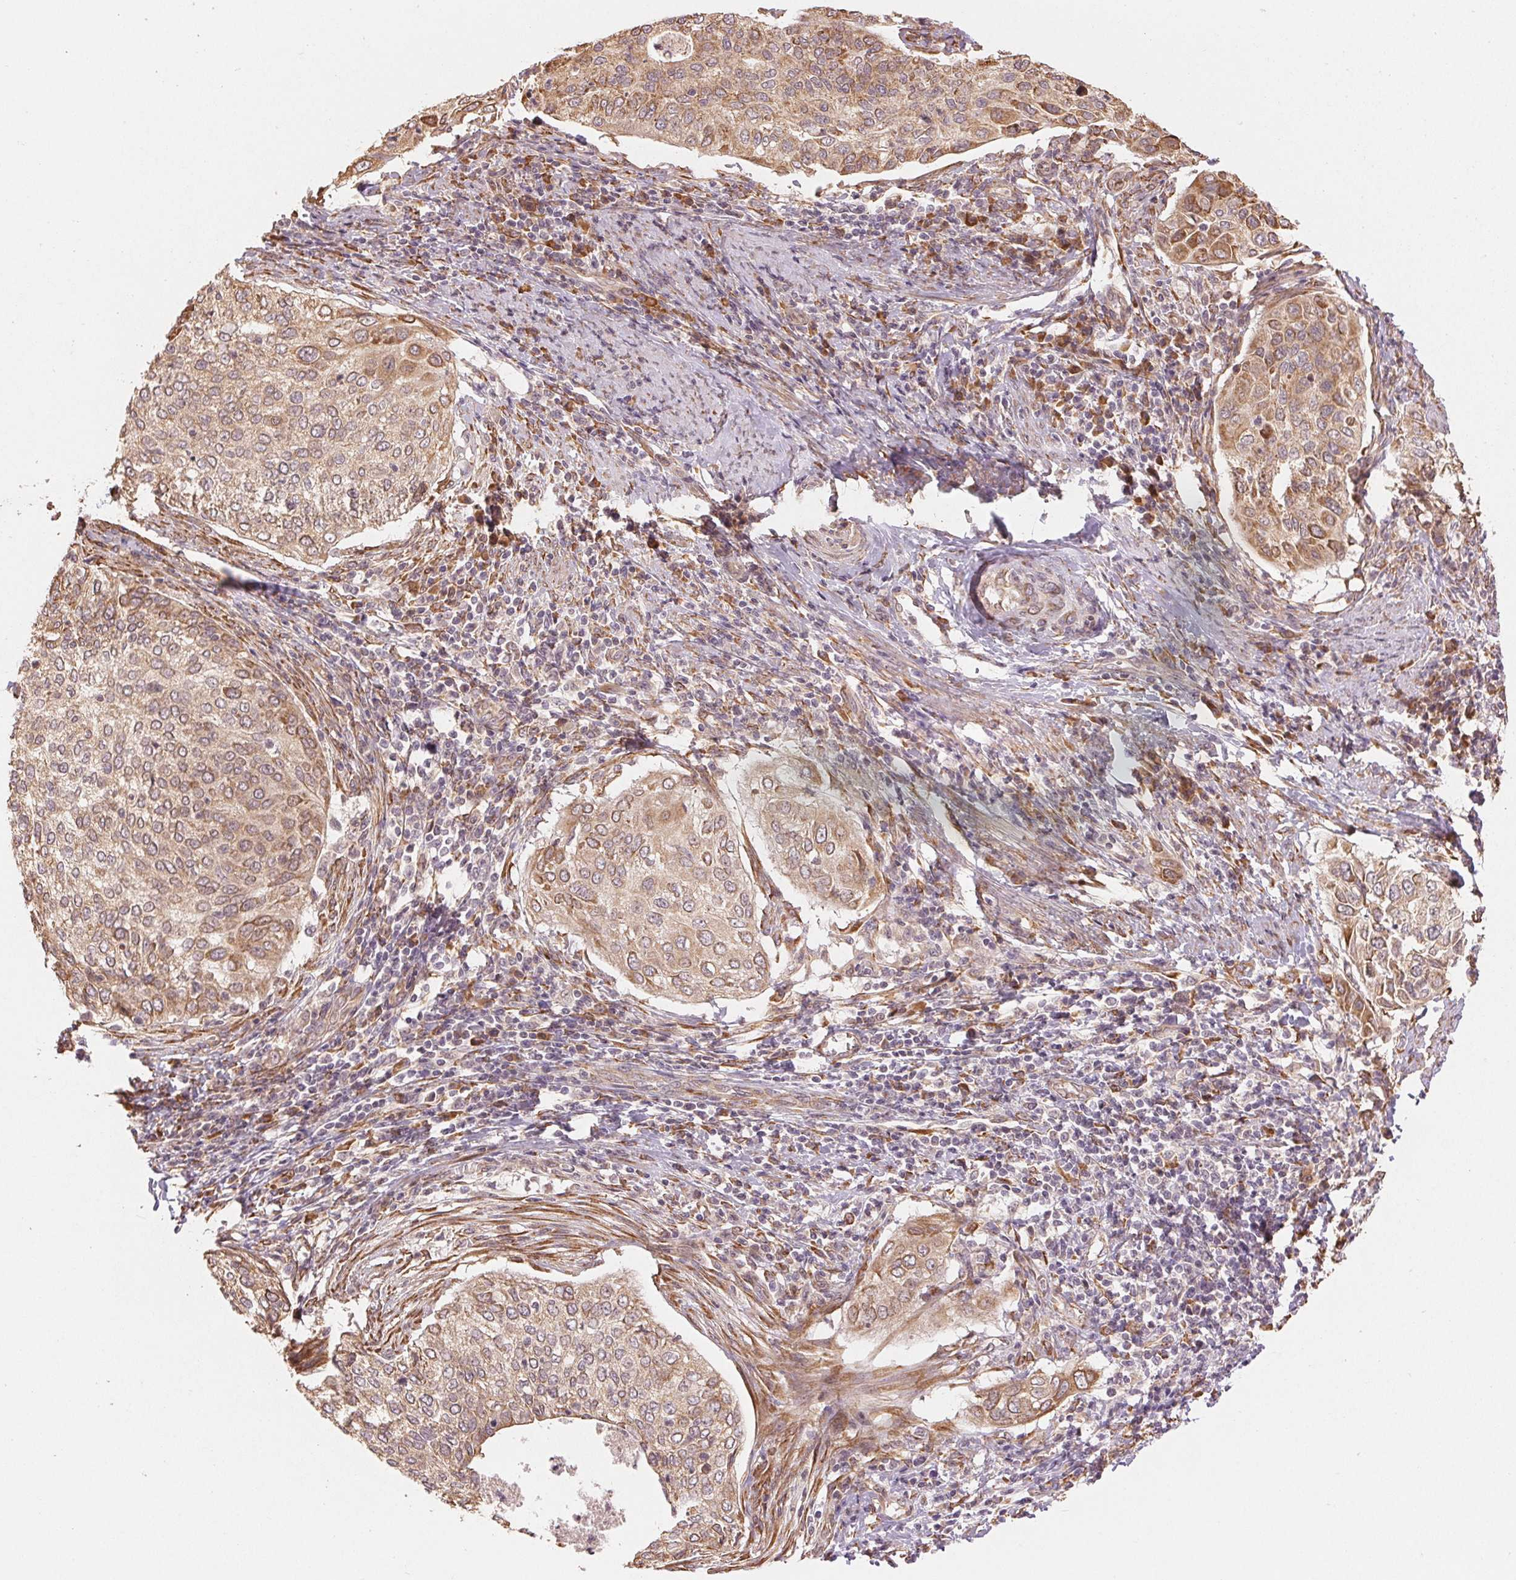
{"staining": {"intensity": "moderate", "quantity": ">75%", "location": "cytoplasmic/membranous"}, "tissue": "cervical cancer", "cell_type": "Tumor cells", "image_type": "cancer", "snomed": [{"axis": "morphology", "description": "Squamous cell carcinoma, NOS"}, {"axis": "topography", "description": "Cervix"}], "caption": "Human cervical cancer stained with a protein marker reveals moderate staining in tumor cells.", "gene": "SLC20A1", "patient": {"sex": "female", "age": 38}}